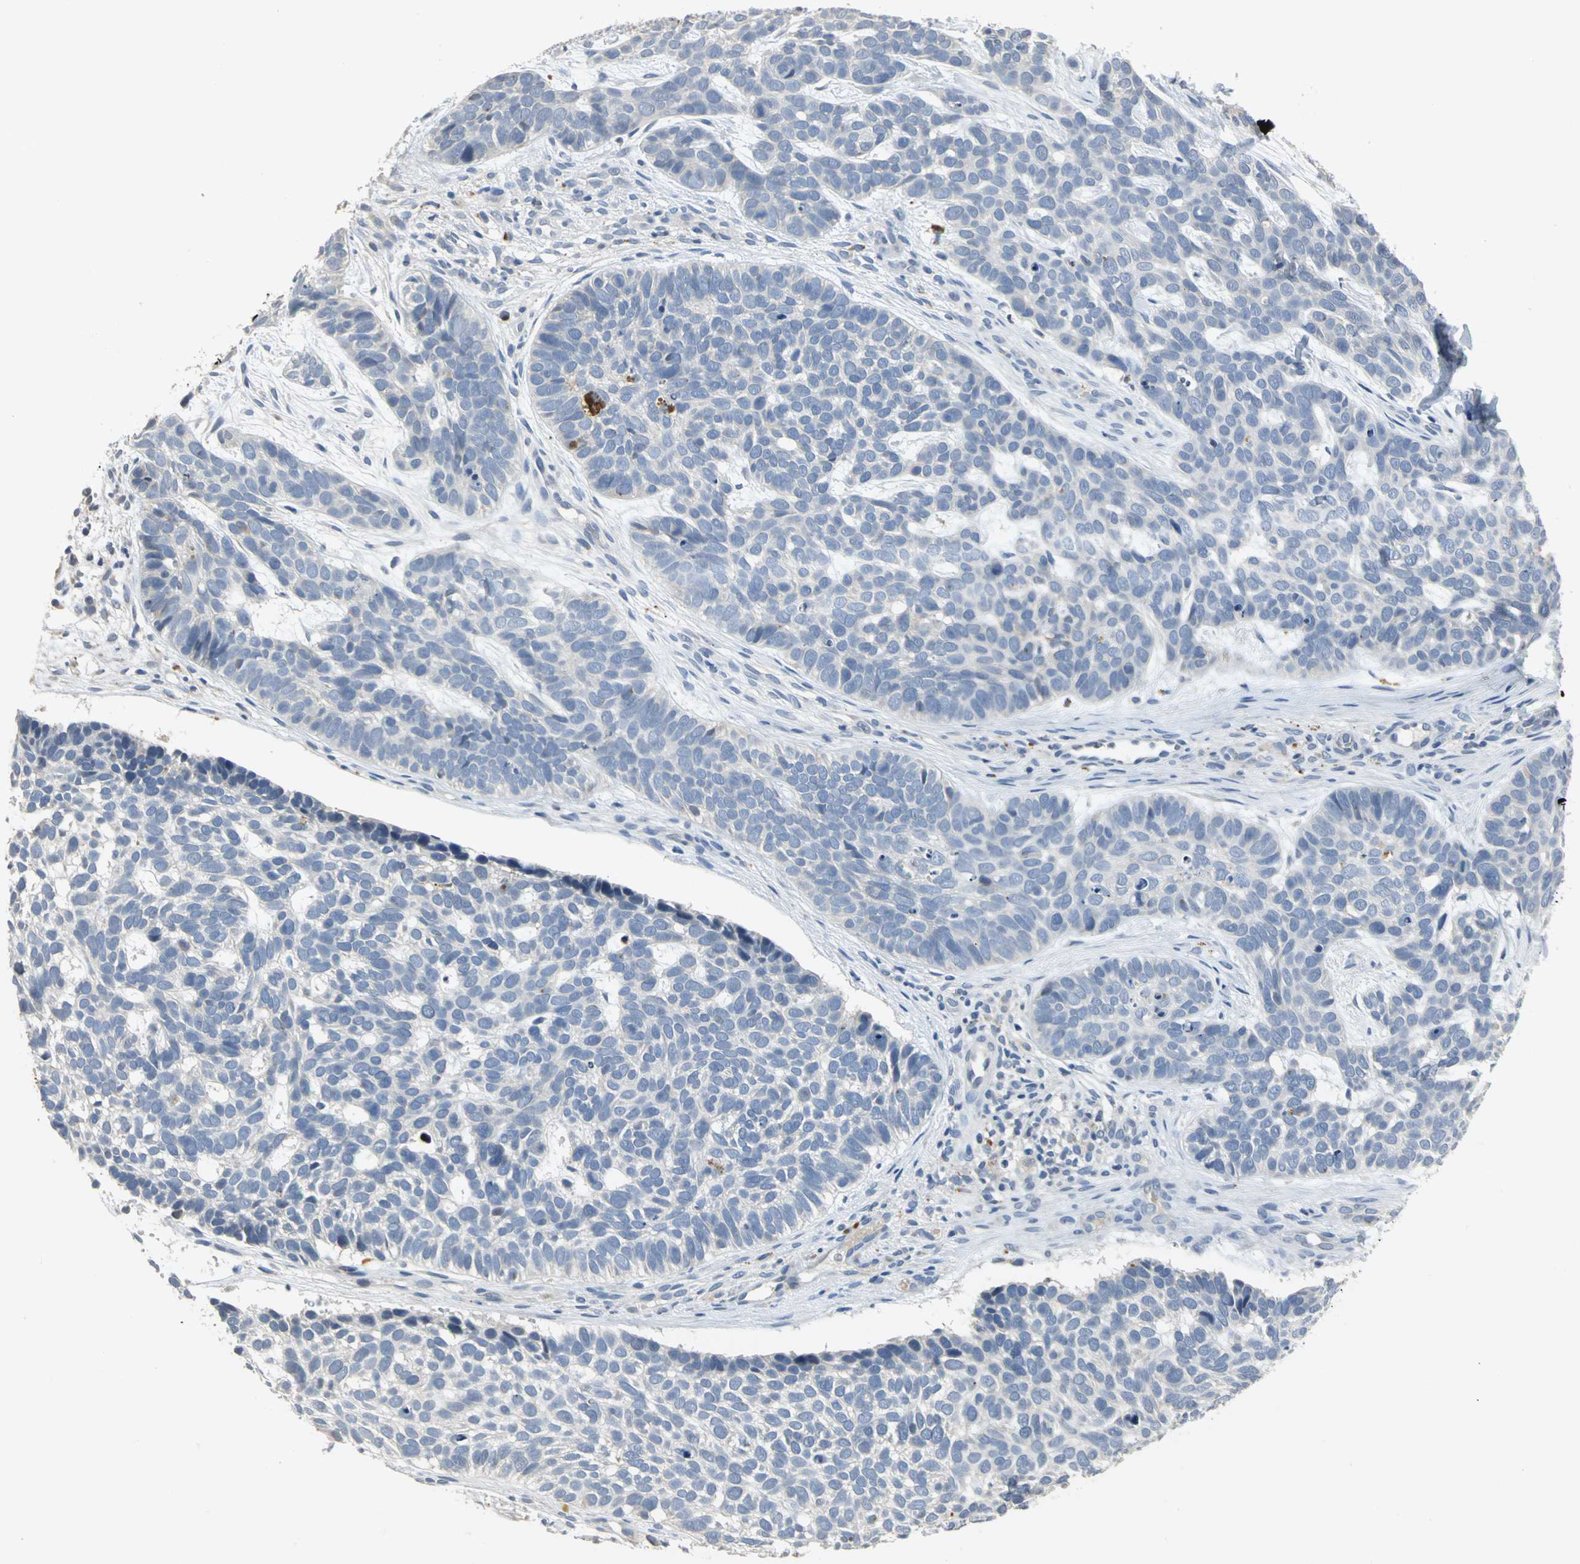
{"staining": {"intensity": "negative", "quantity": "none", "location": "none"}, "tissue": "skin cancer", "cell_type": "Tumor cells", "image_type": "cancer", "snomed": [{"axis": "morphology", "description": "Basal cell carcinoma"}, {"axis": "topography", "description": "Skin"}], "caption": "A high-resolution photomicrograph shows IHC staining of skin cancer, which shows no significant expression in tumor cells.", "gene": "IL17RB", "patient": {"sex": "male", "age": 87}}